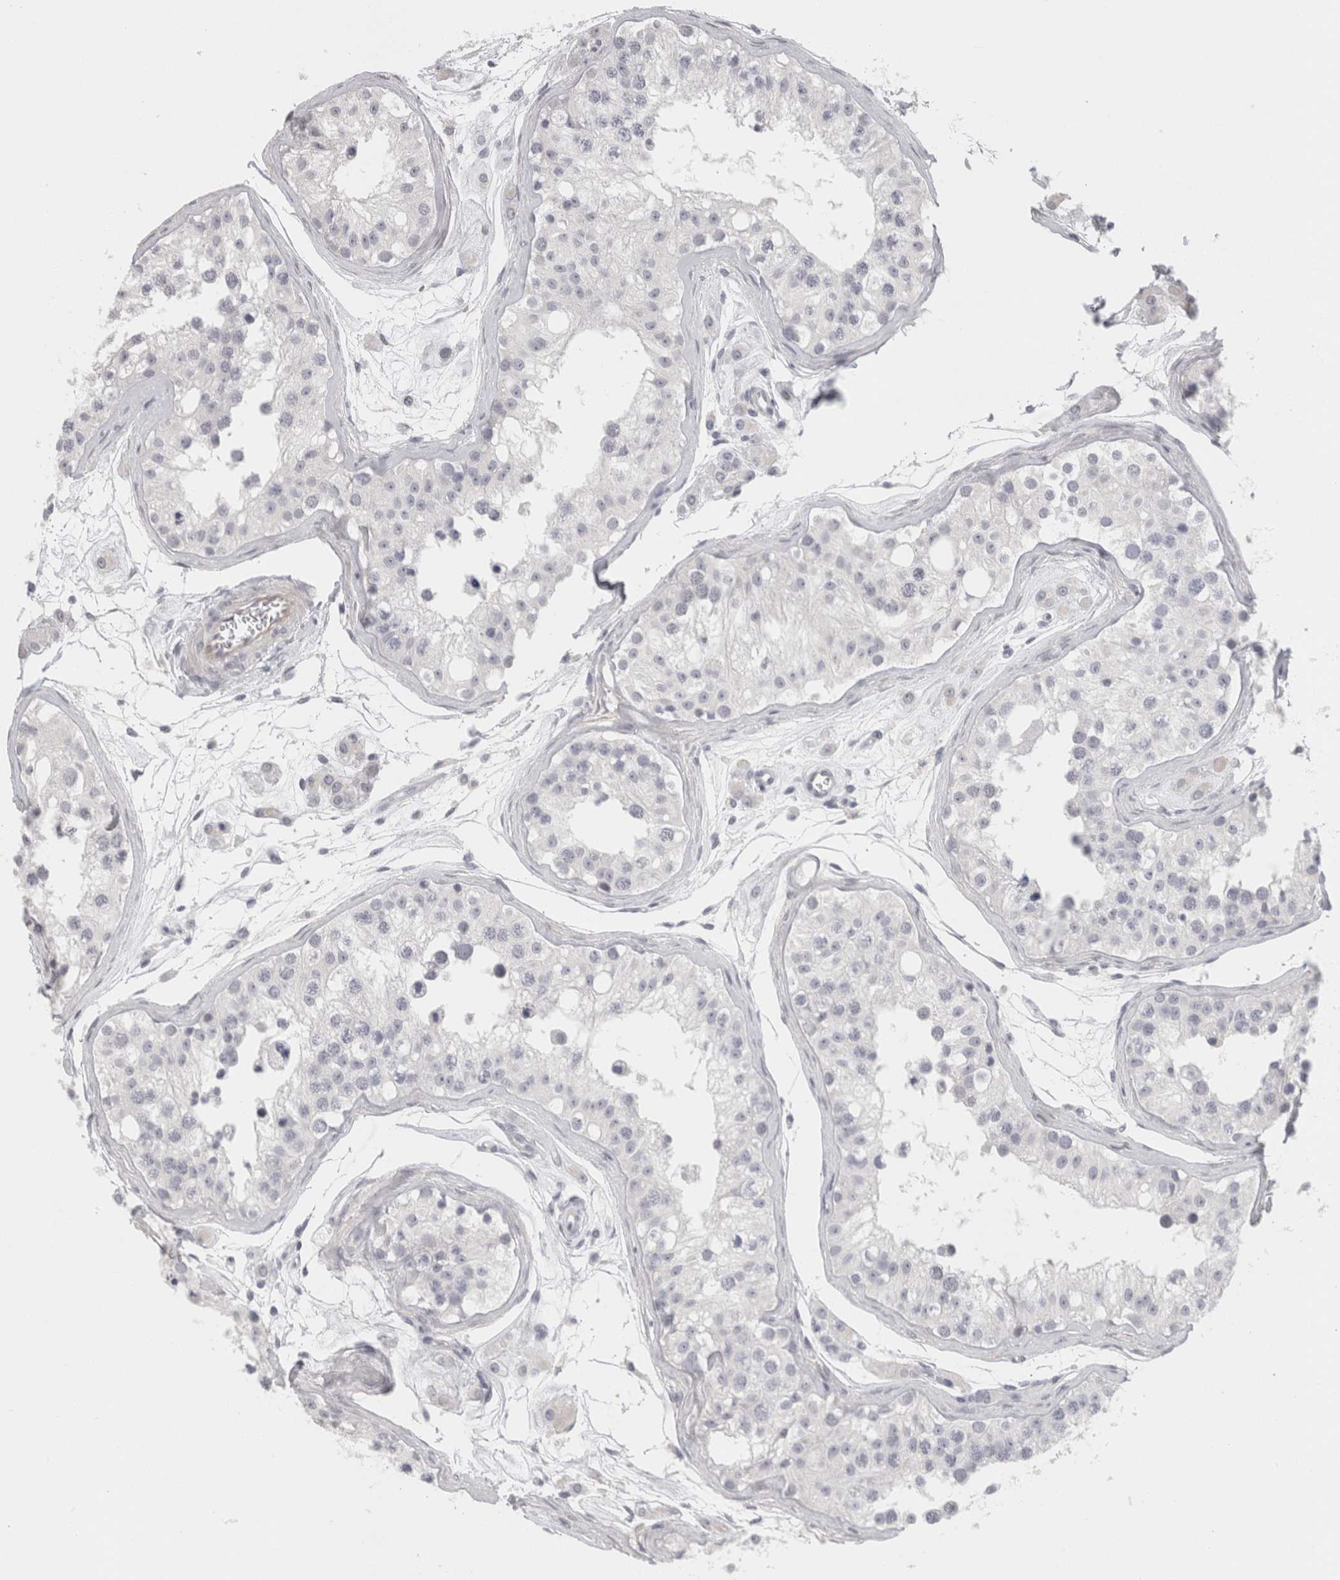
{"staining": {"intensity": "negative", "quantity": "none", "location": "none"}, "tissue": "testis", "cell_type": "Cells in seminiferous ducts", "image_type": "normal", "snomed": [{"axis": "morphology", "description": "Normal tissue, NOS"}, {"axis": "morphology", "description": "Adenocarcinoma, metastatic, NOS"}, {"axis": "topography", "description": "Testis"}], "caption": "Protein analysis of normal testis reveals no significant positivity in cells in seminiferous ducts. The staining was performed using DAB to visualize the protein expression in brown, while the nuclei were stained in blue with hematoxylin (Magnification: 20x).", "gene": "FBLIM1", "patient": {"sex": "male", "age": 26}}